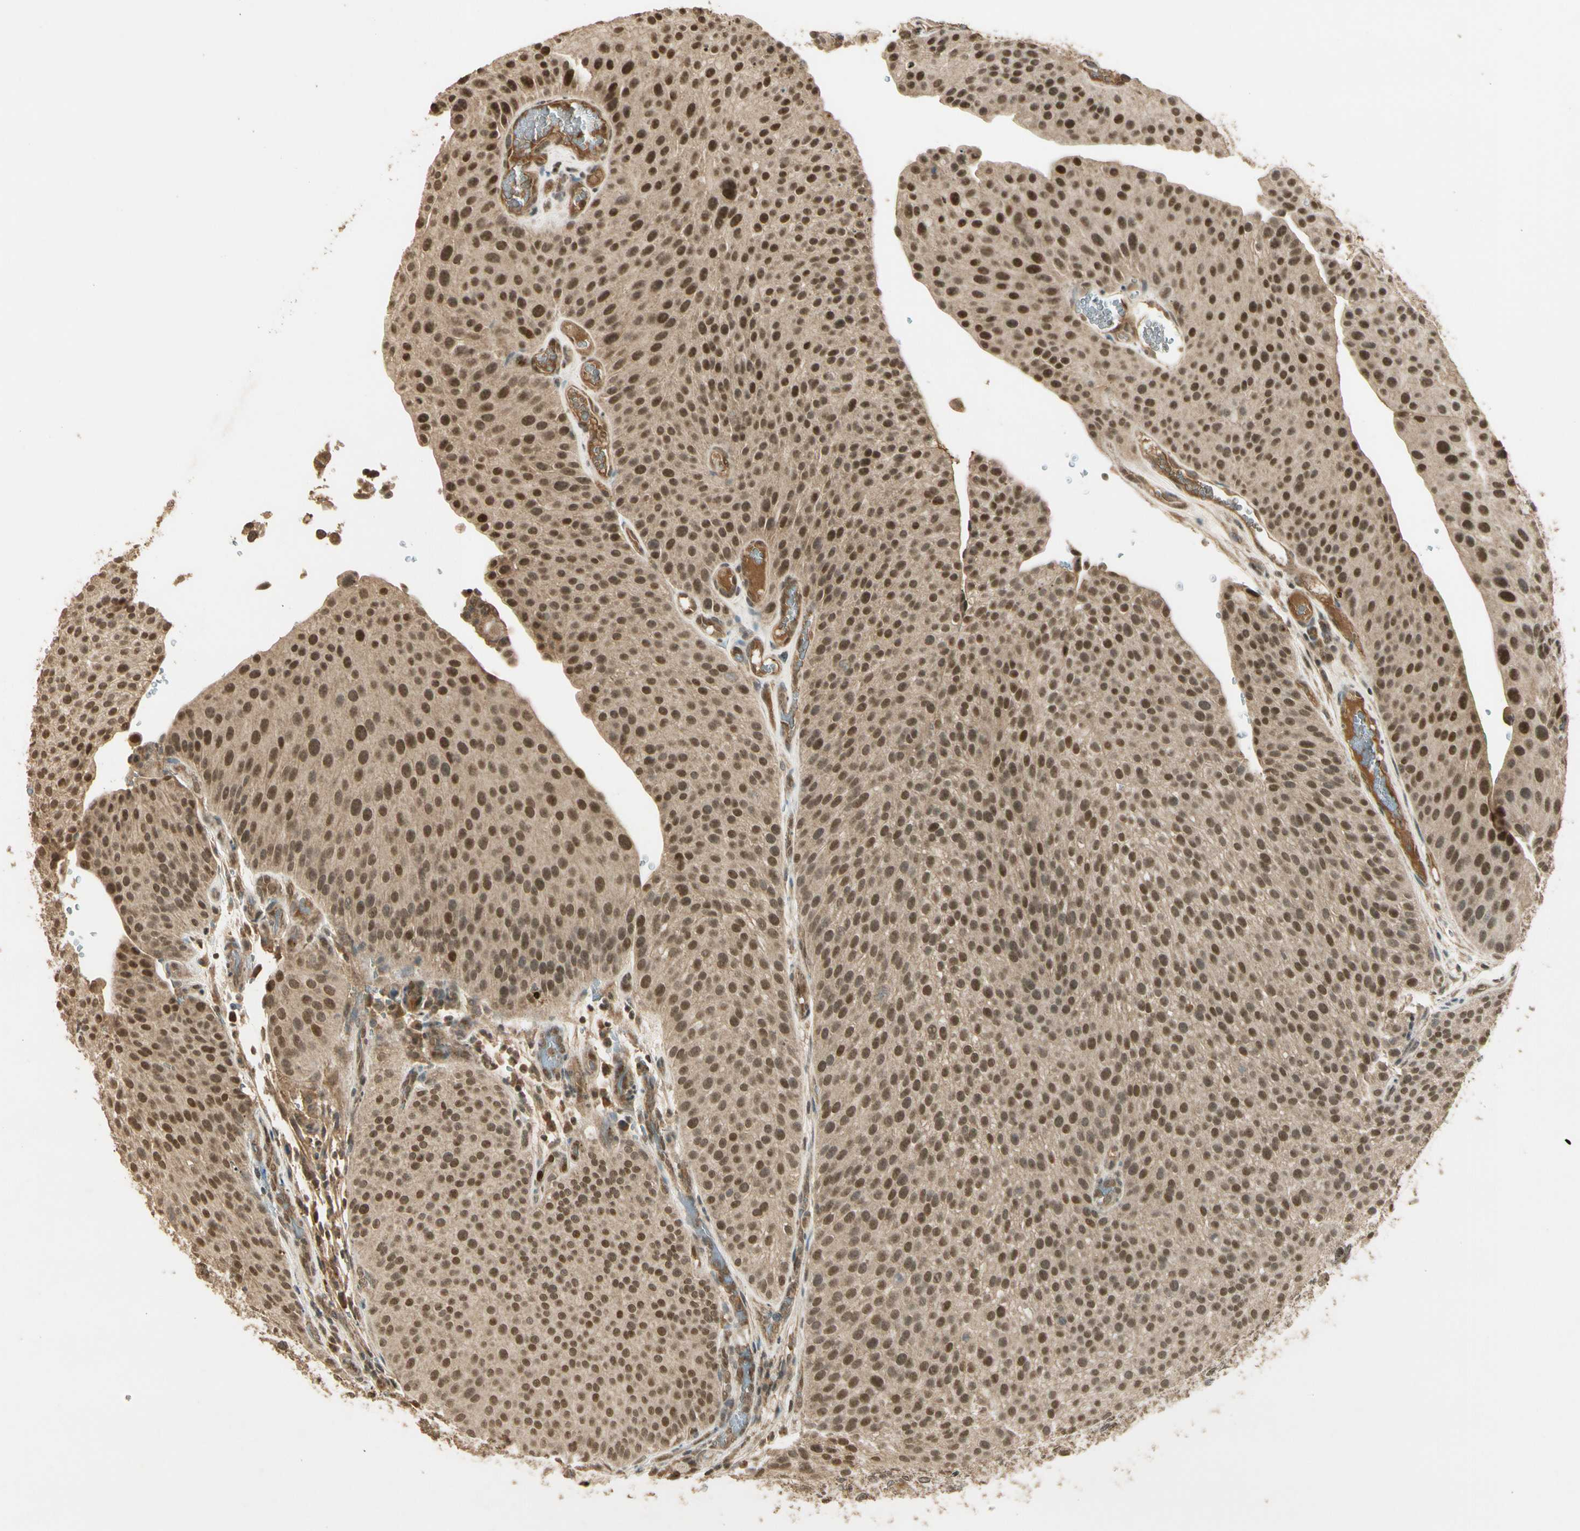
{"staining": {"intensity": "strong", "quantity": ">75%", "location": "nuclear"}, "tissue": "urothelial cancer", "cell_type": "Tumor cells", "image_type": "cancer", "snomed": [{"axis": "morphology", "description": "Urothelial carcinoma, Low grade"}, {"axis": "topography", "description": "Smooth muscle"}, {"axis": "topography", "description": "Urinary bladder"}], "caption": "Immunohistochemical staining of human urothelial cancer demonstrates high levels of strong nuclear staining in about >75% of tumor cells.", "gene": "GMEB2", "patient": {"sex": "male", "age": 60}}